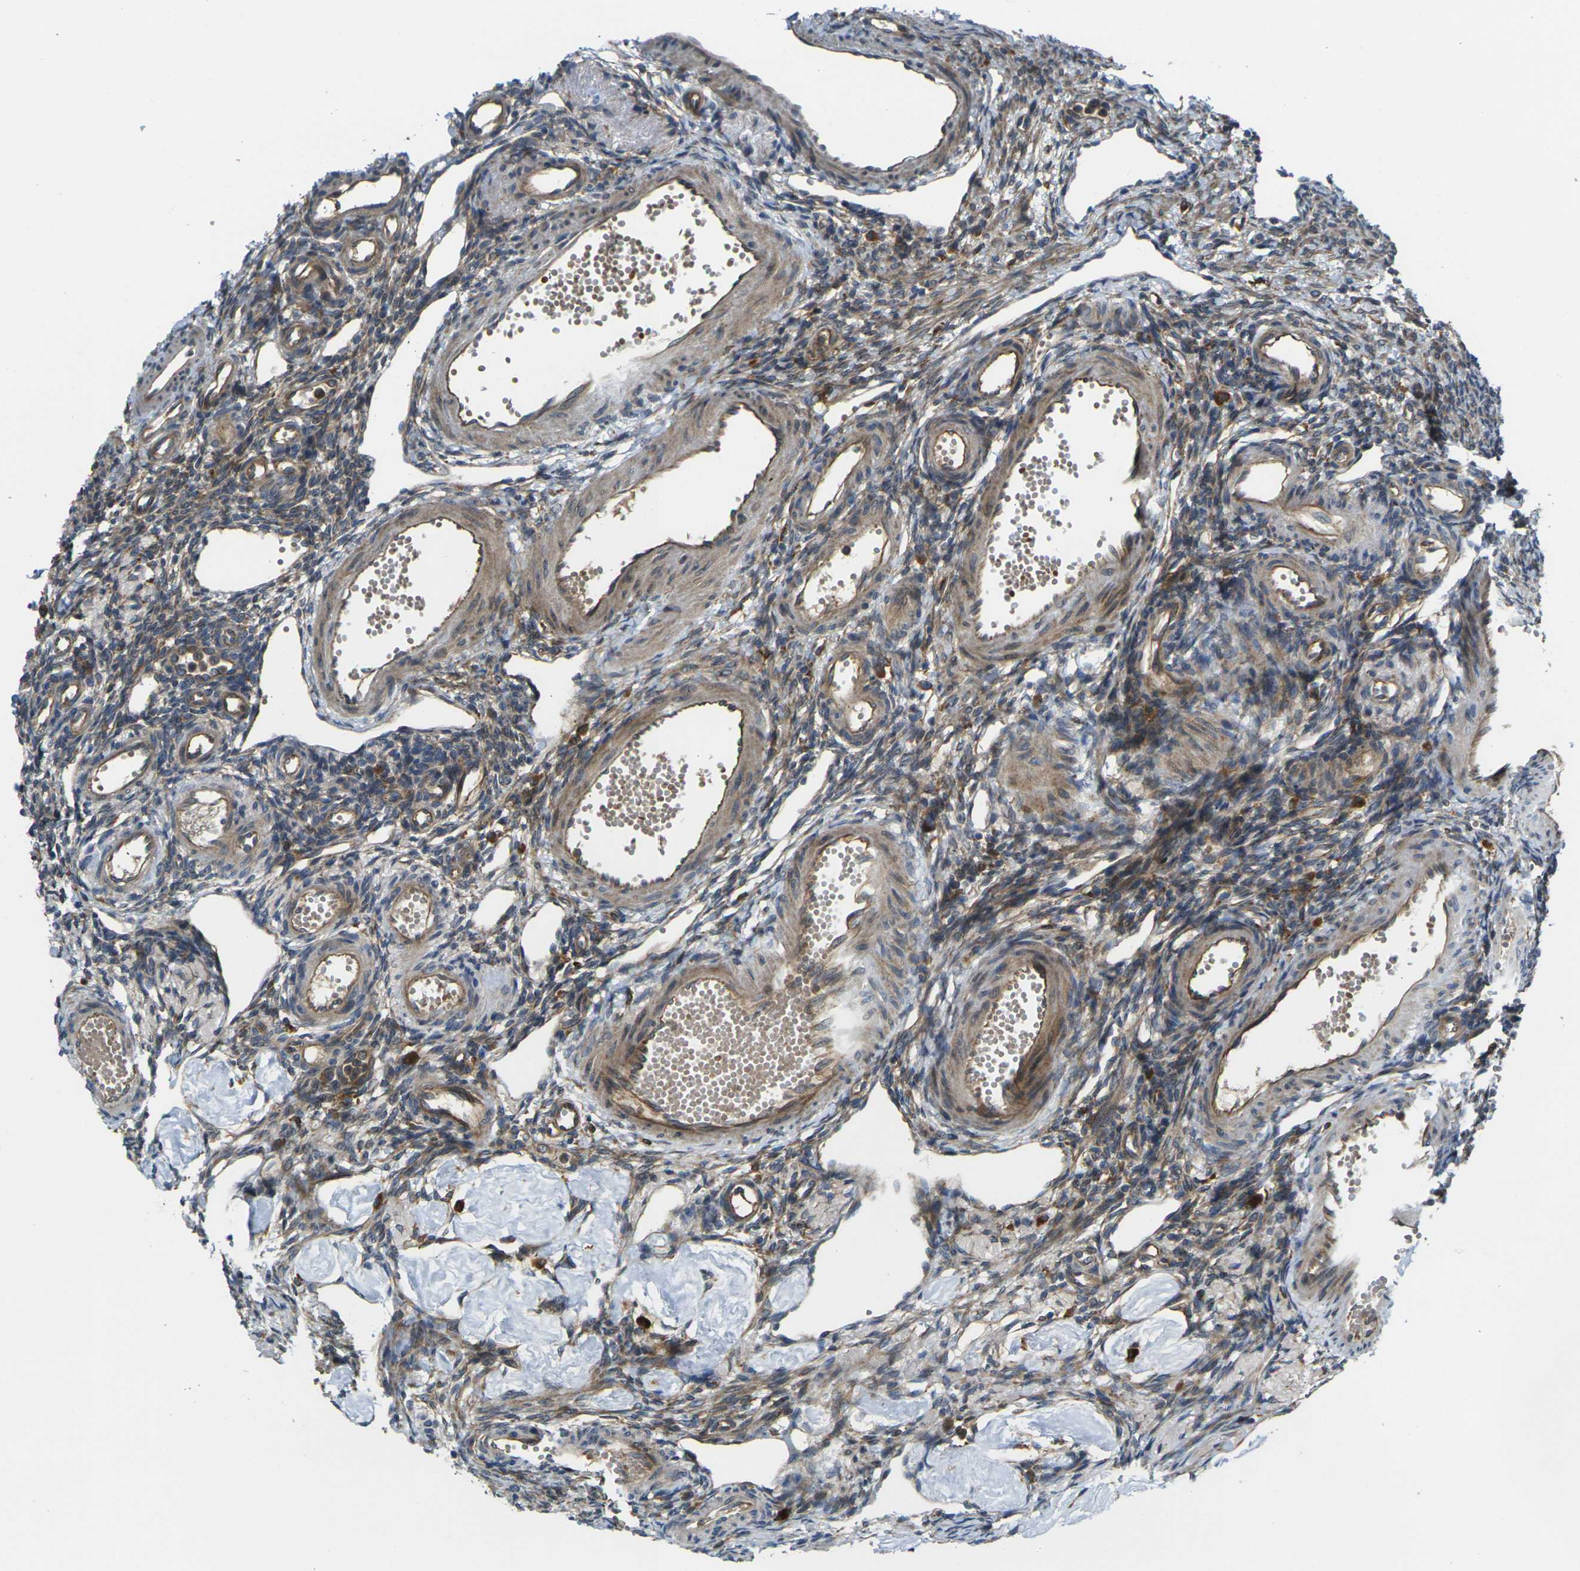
{"staining": {"intensity": "weak", "quantity": "25%-75%", "location": "cytoplasmic/membranous"}, "tissue": "ovary", "cell_type": "Ovarian stroma cells", "image_type": "normal", "snomed": [{"axis": "morphology", "description": "Normal tissue, NOS"}, {"axis": "topography", "description": "Ovary"}], "caption": "IHC of benign human ovary displays low levels of weak cytoplasmic/membranous positivity in about 25%-75% of ovarian stroma cells.", "gene": "FZD1", "patient": {"sex": "female", "age": 33}}